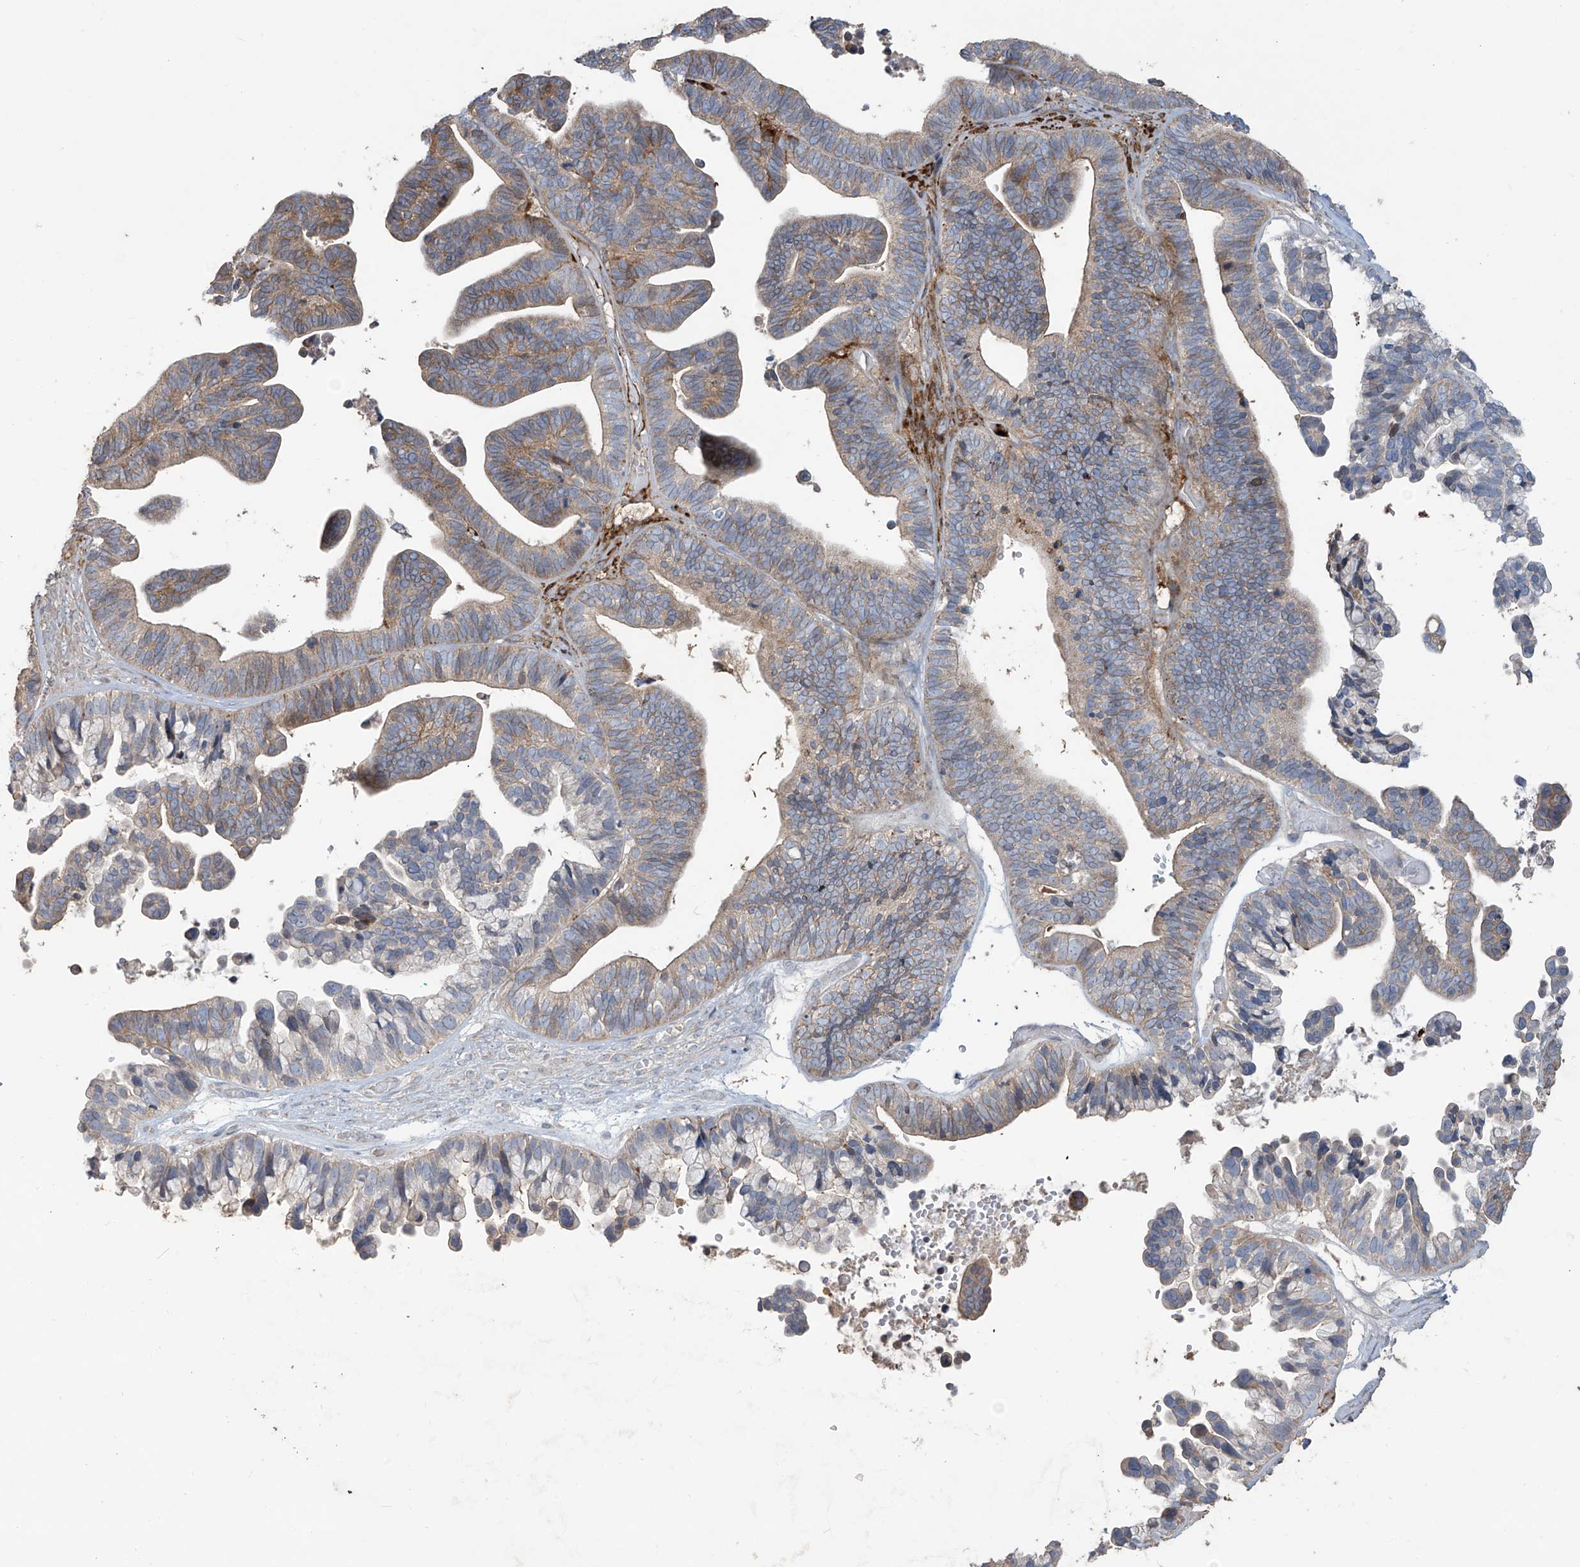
{"staining": {"intensity": "weak", "quantity": "25%-75%", "location": "cytoplasmic/membranous"}, "tissue": "ovarian cancer", "cell_type": "Tumor cells", "image_type": "cancer", "snomed": [{"axis": "morphology", "description": "Cystadenocarcinoma, serous, NOS"}, {"axis": "topography", "description": "Ovary"}], "caption": "The histopathology image reveals immunohistochemical staining of ovarian cancer (serous cystadenocarcinoma). There is weak cytoplasmic/membranous positivity is appreciated in about 25%-75% of tumor cells.", "gene": "ABTB1", "patient": {"sex": "female", "age": 56}}